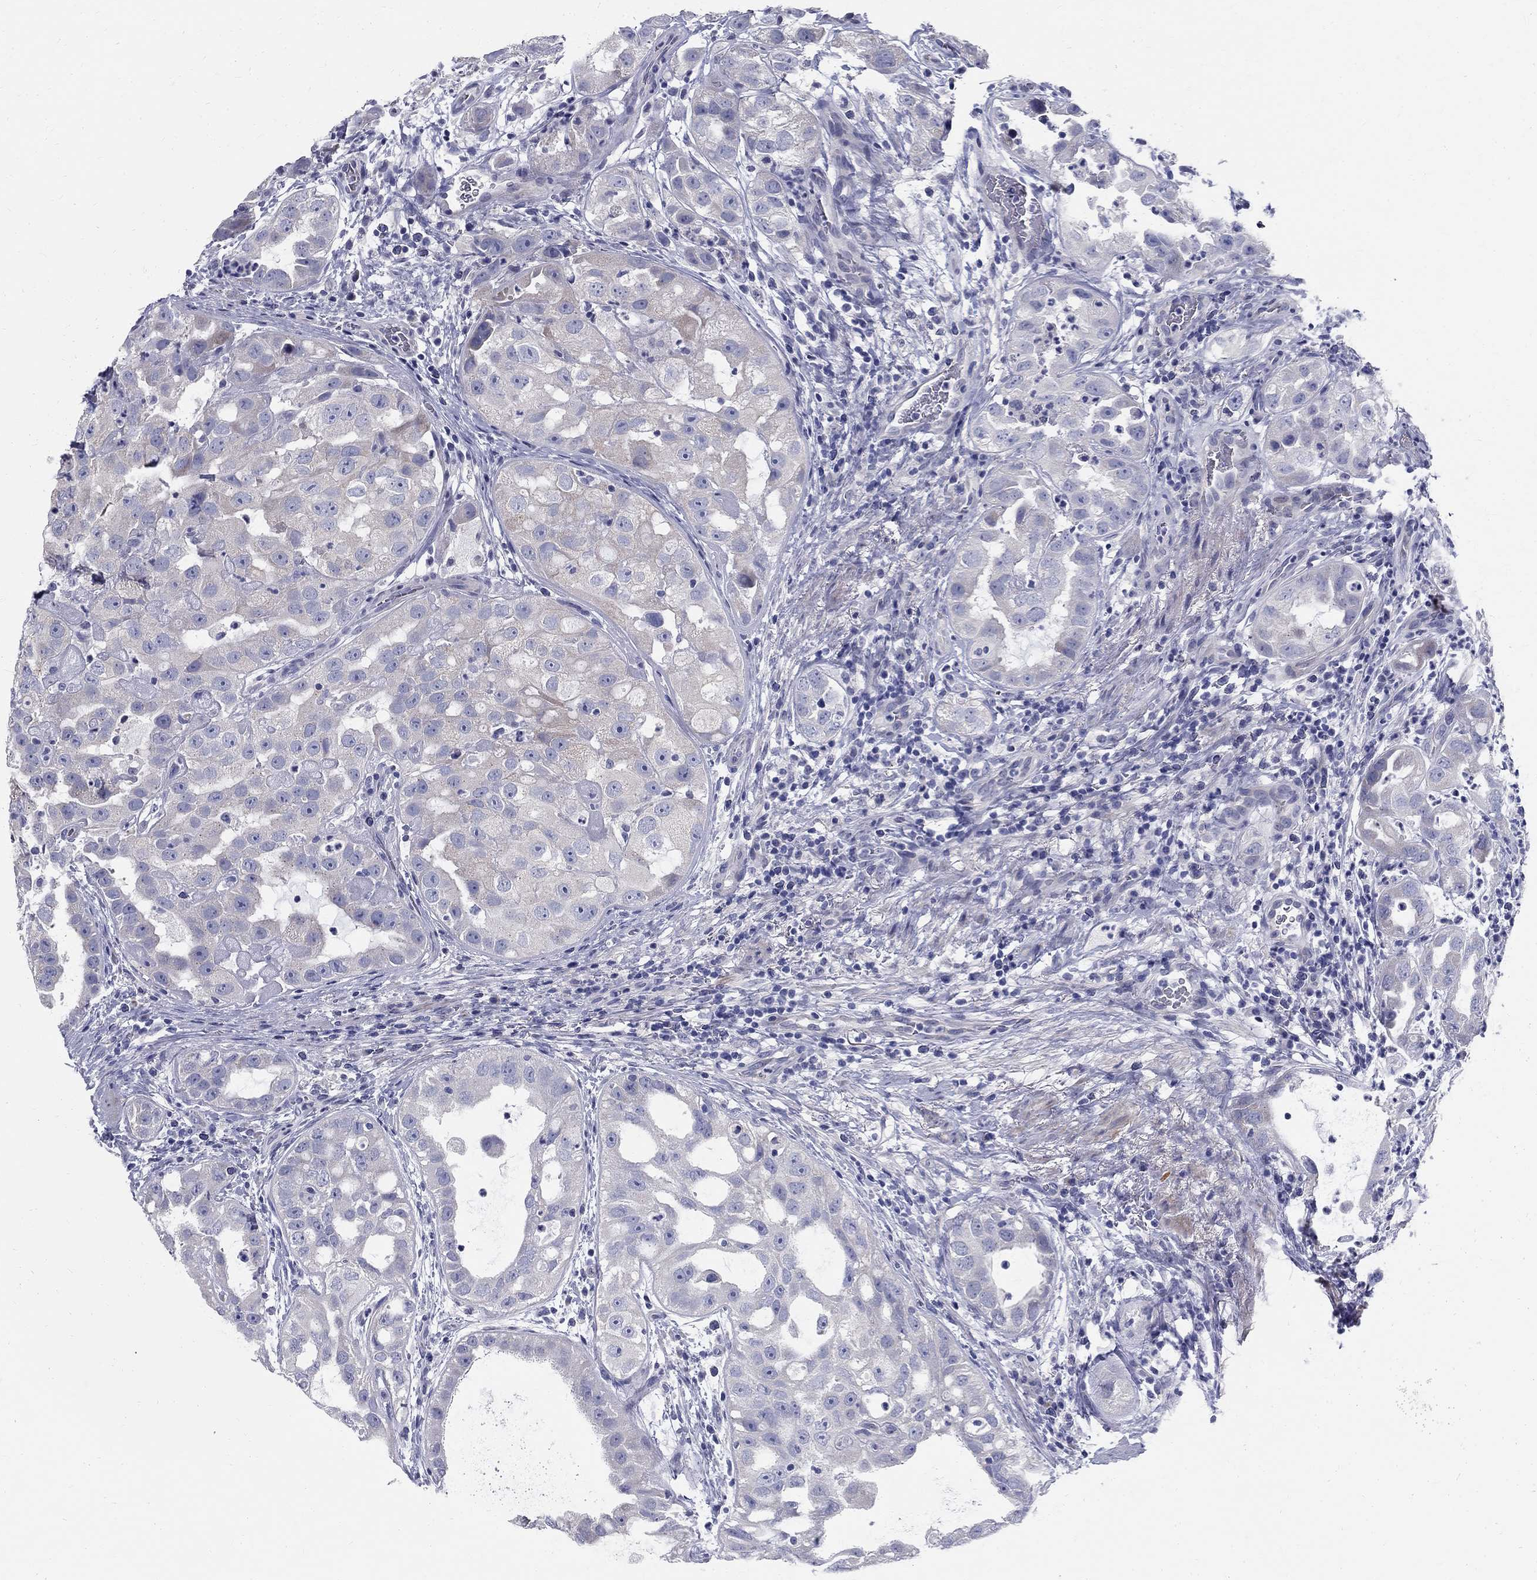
{"staining": {"intensity": "negative", "quantity": "none", "location": "none"}, "tissue": "urothelial cancer", "cell_type": "Tumor cells", "image_type": "cancer", "snomed": [{"axis": "morphology", "description": "Urothelial carcinoma, High grade"}, {"axis": "topography", "description": "Urinary bladder"}], "caption": "IHC photomicrograph of human urothelial cancer stained for a protein (brown), which displays no positivity in tumor cells. (DAB immunohistochemistry with hematoxylin counter stain).", "gene": "TGM4", "patient": {"sex": "female", "age": 41}}